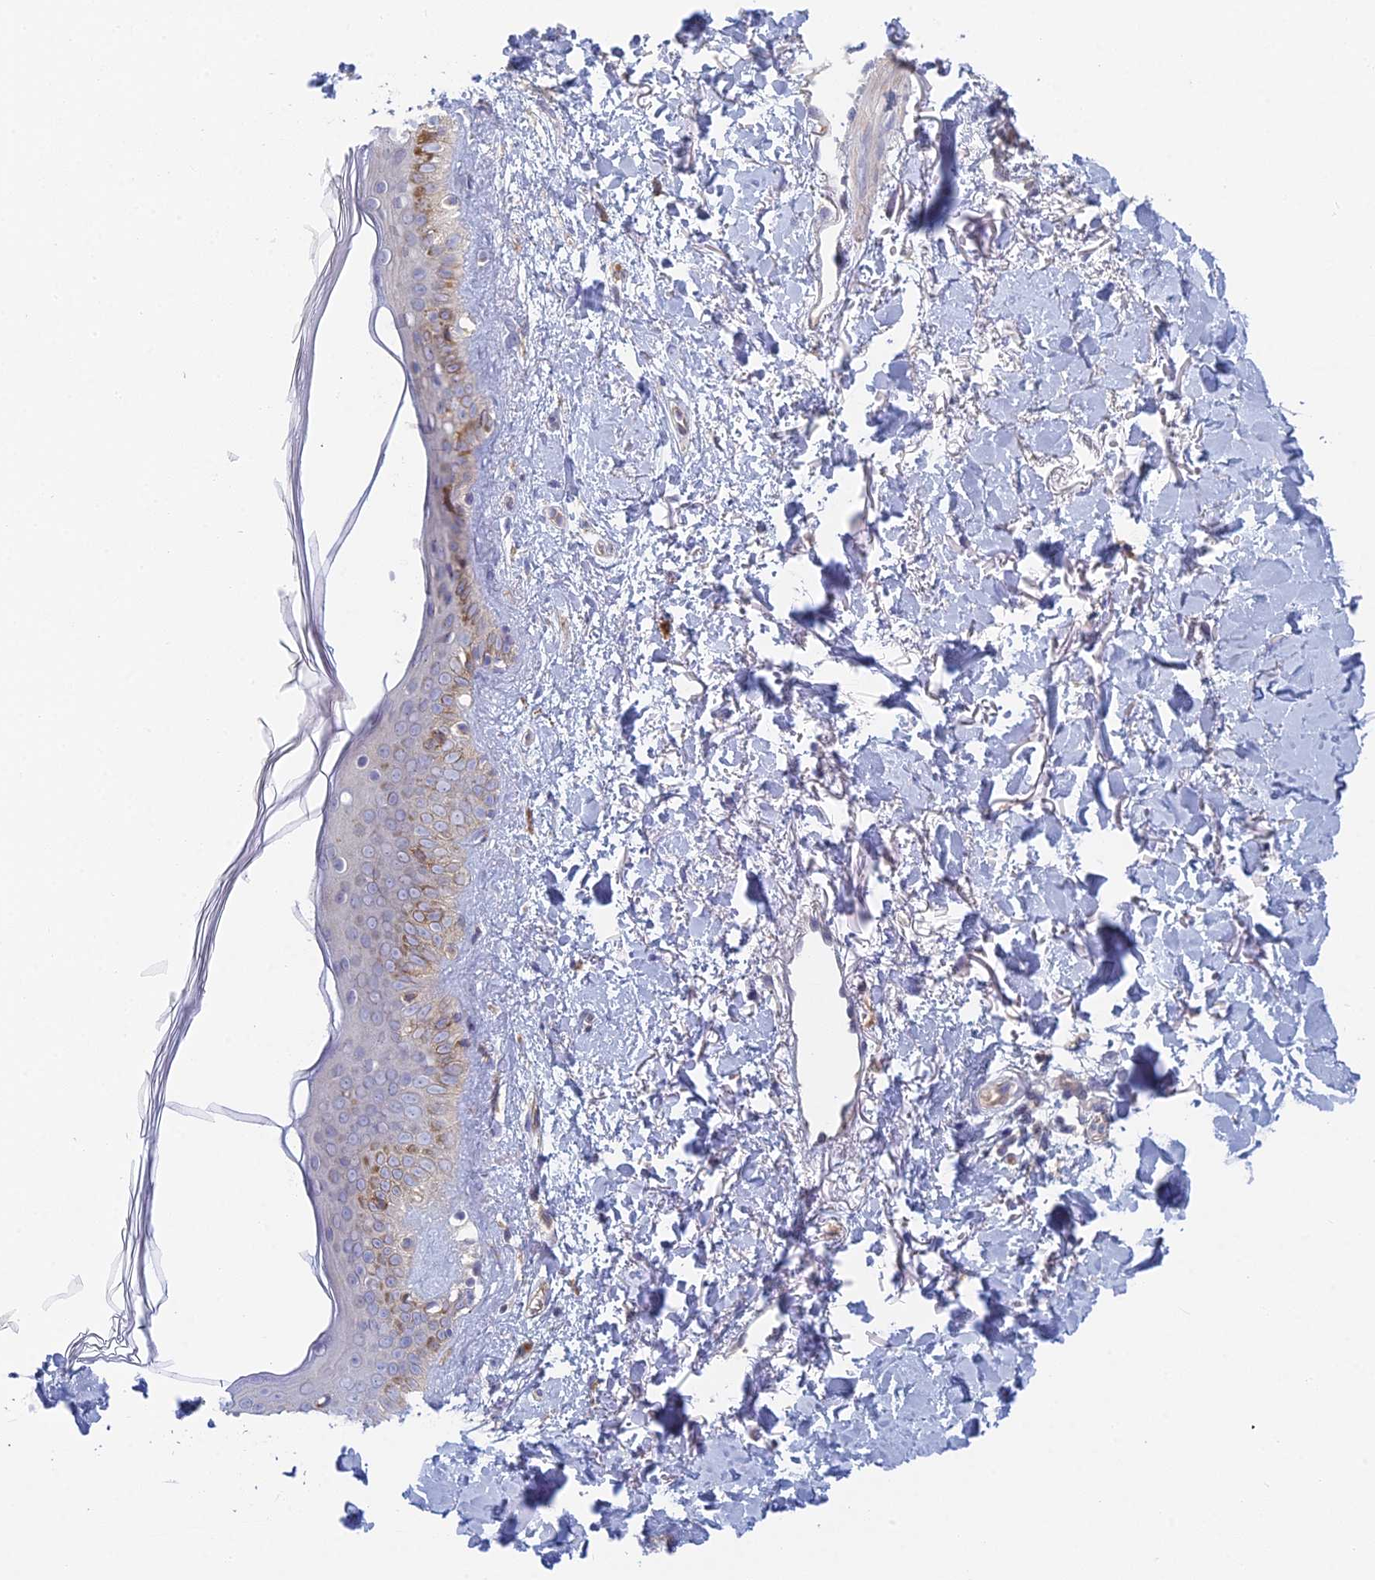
{"staining": {"intensity": "negative", "quantity": "none", "location": "none"}, "tissue": "skin", "cell_type": "Fibroblasts", "image_type": "normal", "snomed": [{"axis": "morphology", "description": "Normal tissue, NOS"}, {"axis": "topography", "description": "Skin"}], "caption": "Protein analysis of benign skin reveals no significant expression in fibroblasts.", "gene": "STRN4", "patient": {"sex": "female", "age": 58}}